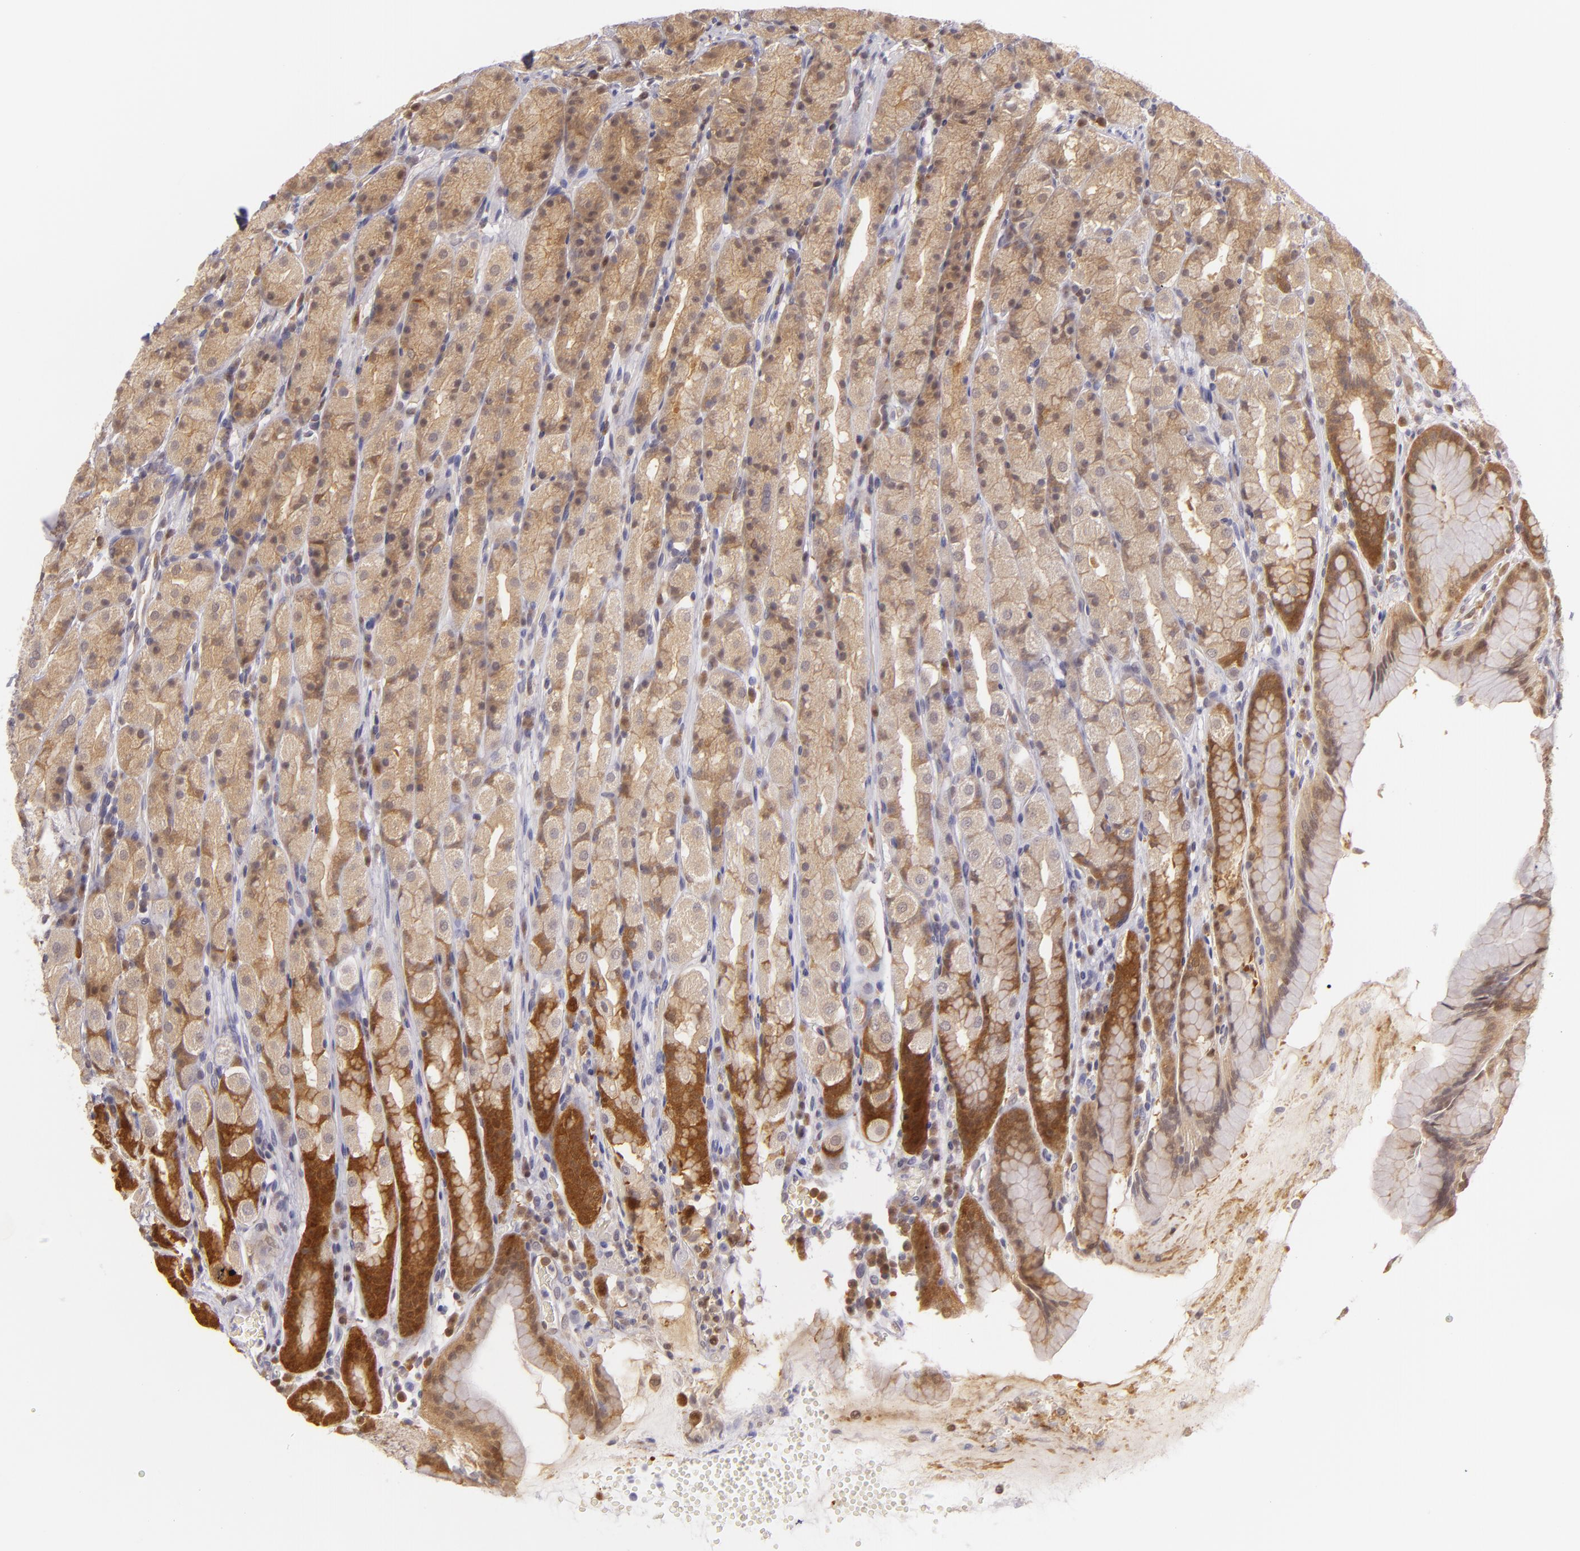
{"staining": {"intensity": "strong", "quantity": ">75%", "location": "cytoplasmic/membranous"}, "tissue": "stomach", "cell_type": "Glandular cells", "image_type": "normal", "snomed": [{"axis": "morphology", "description": "Normal tissue, NOS"}, {"axis": "topography", "description": "Stomach, upper"}], "caption": "The histopathology image shows staining of normal stomach, revealing strong cytoplasmic/membranous protein staining (brown color) within glandular cells. The staining was performed using DAB (3,3'-diaminobenzidine), with brown indicating positive protein expression. Nuclei are stained blue with hematoxylin.", "gene": "HSPH1", "patient": {"sex": "male", "age": 68}}